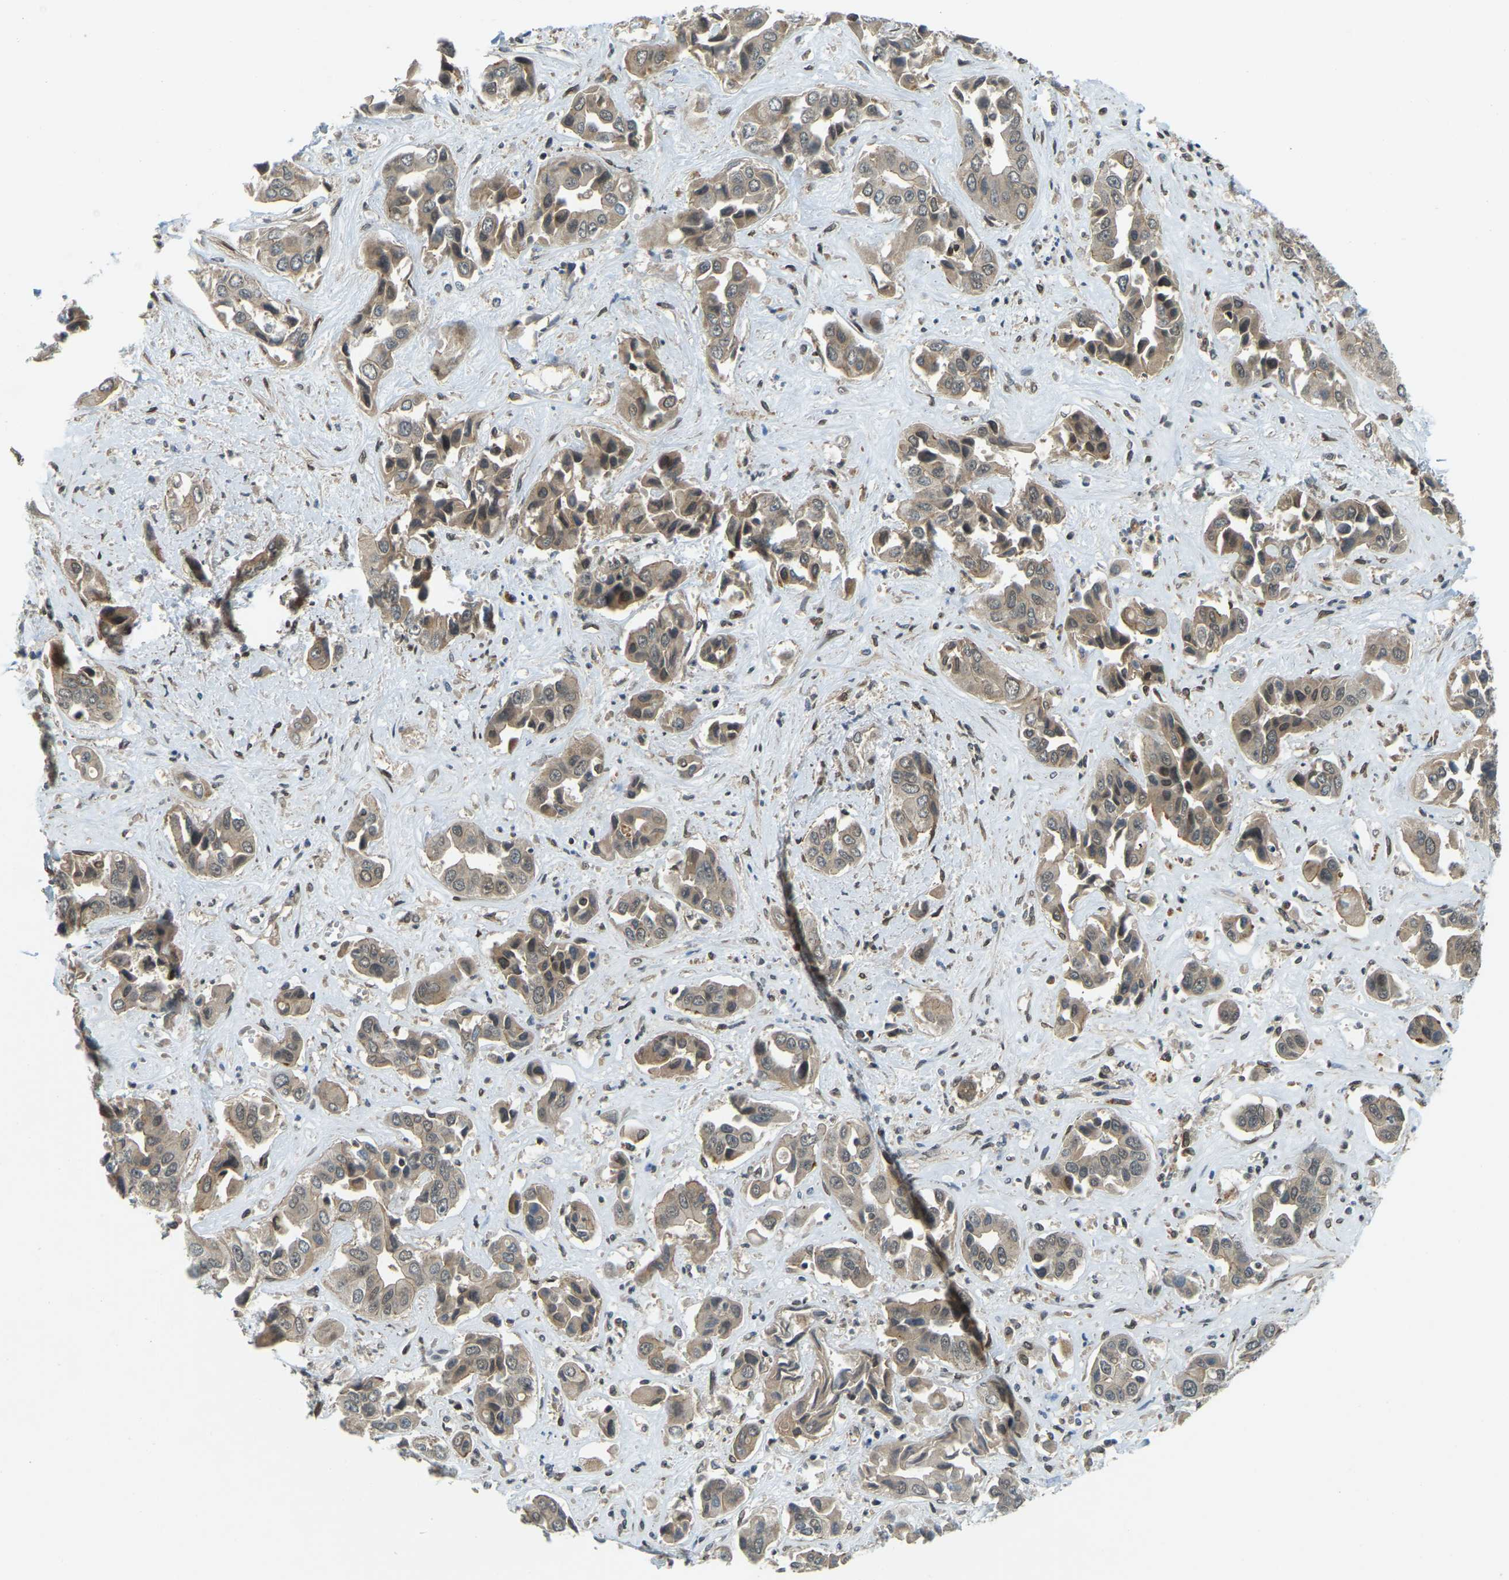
{"staining": {"intensity": "weak", "quantity": ">75%", "location": "cytoplasmic/membranous"}, "tissue": "liver cancer", "cell_type": "Tumor cells", "image_type": "cancer", "snomed": [{"axis": "morphology", "description": "Cholangiocarcinoma"}, {"axis": "topography", "description": "Liver"}], "caption": "Protein expression analysis of cholangiocarcinoma (liver) demonstrates weak cytoplasmic/membranous positivity in approximately >75% of tumor cells.", "gene": "SYNE1", "patient": {"sex": "female", "age": 52}}